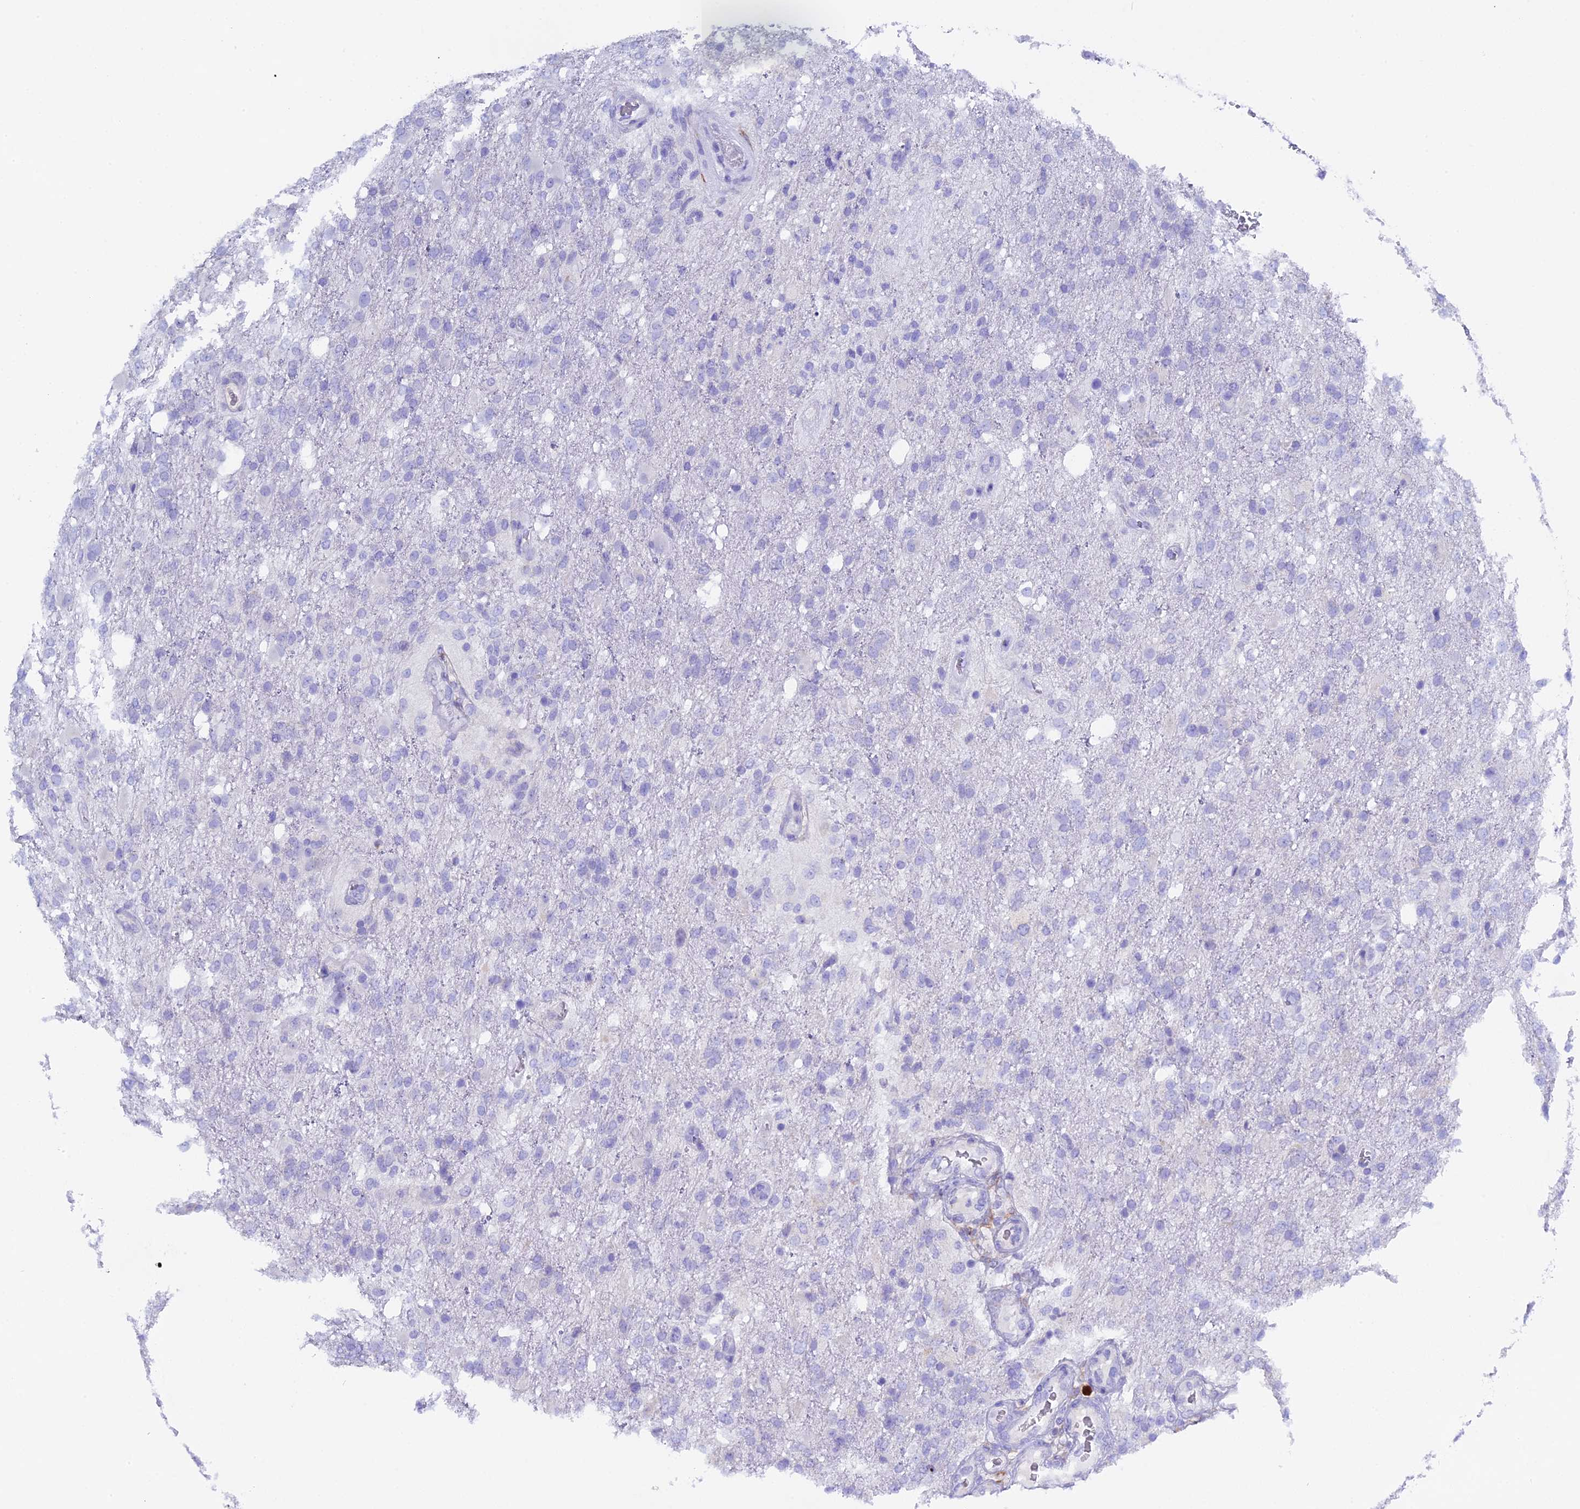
{"staining": {"intensity": "negative", "quantity": "none", "location": "none"}, "tissue": "glioma", "cell_type": "Tumor cells", "image_type": "cancer", "snomed": [{"axis": "morphology", "description": "Glioma, malignant, High grade"}, {"axis": "topography", "description": "Brain"}], "caption": "This is an immunohistochemistry photomicrograph of human high-grade glioma (malignant). There is no staining in tumor cells.", "gene": "FKBP11", "patient": {"sex": "female", "age": 74}}